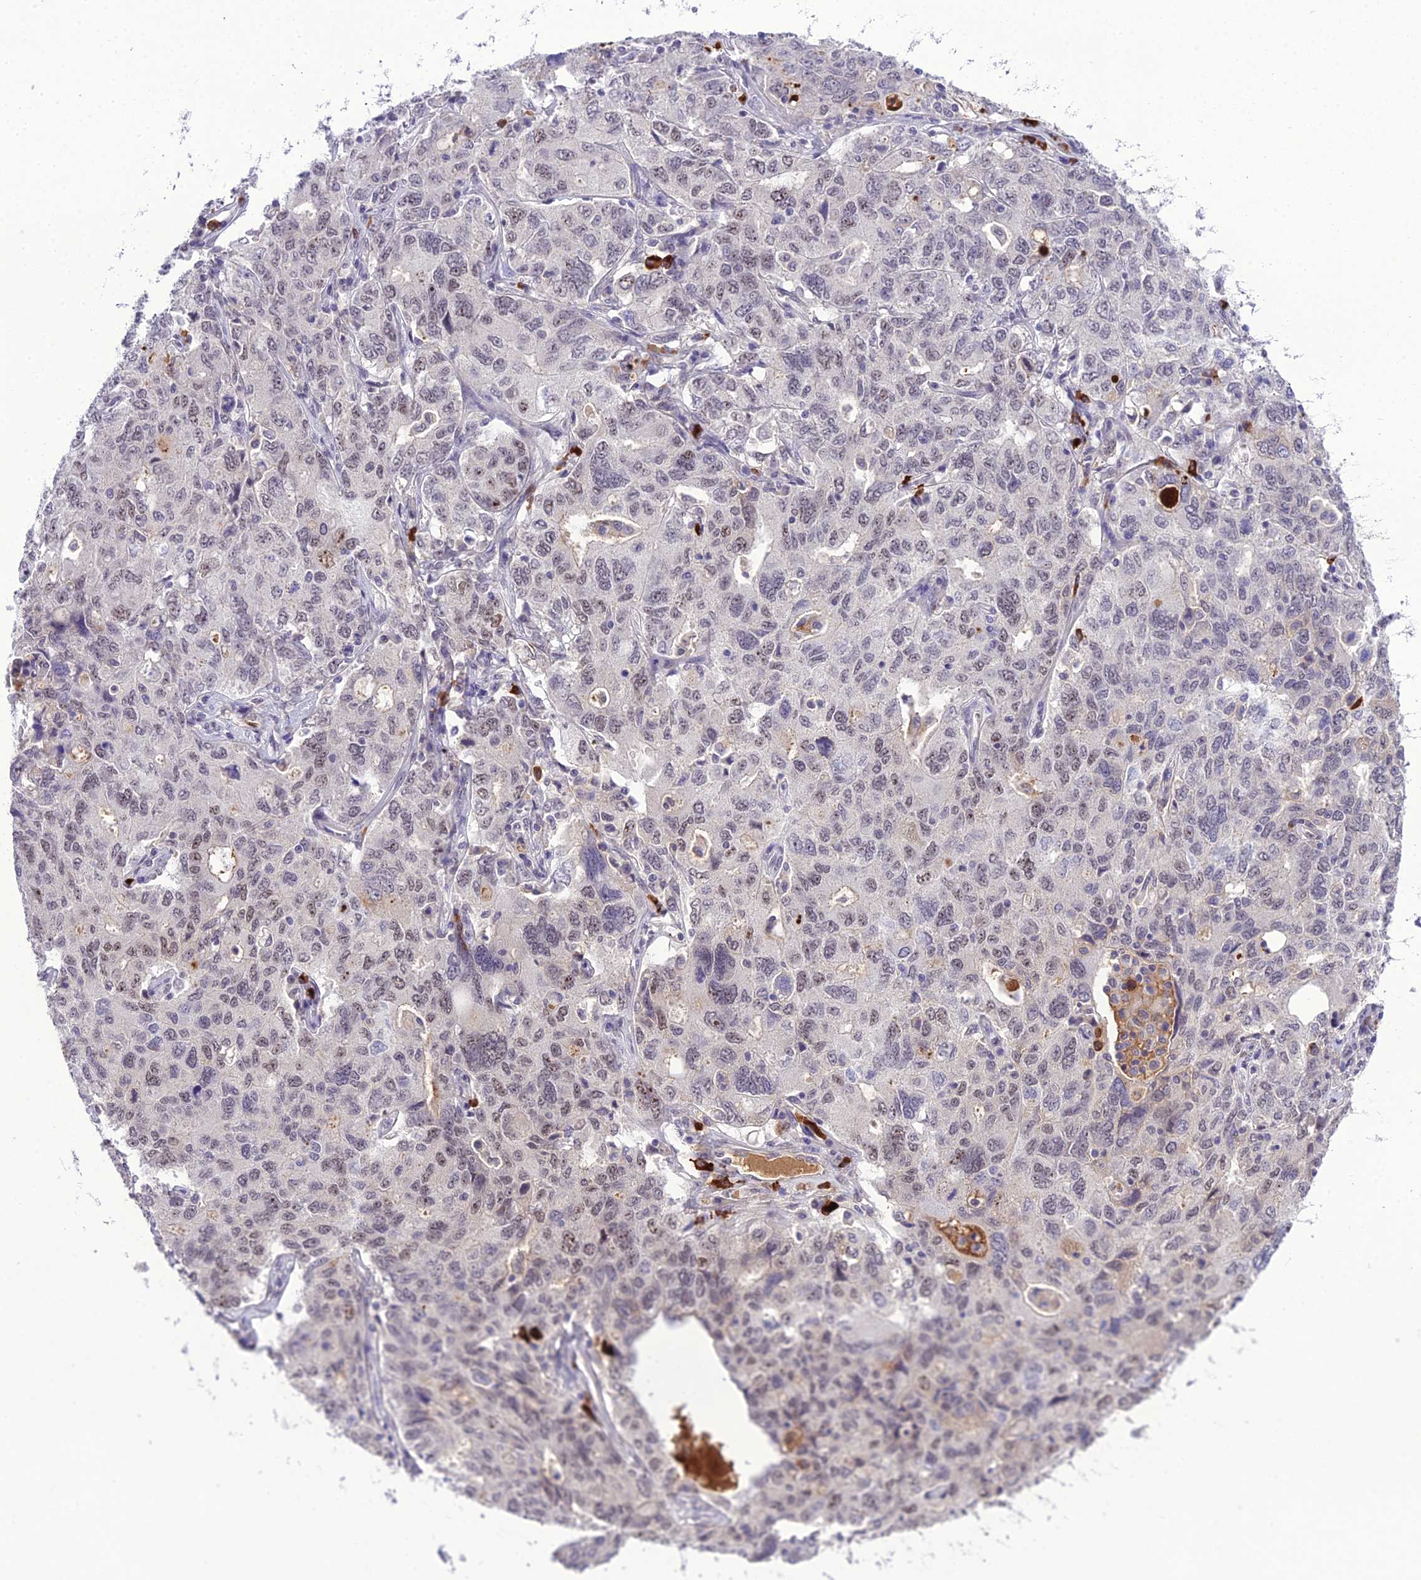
{"staining": {"intensity": "weak", "quantity": "25%-75%", "location": "nuclear"}, "tissue": "ovarian cancer", "cell_type": "Tumor cells", "image_type": "cancer", "snomed": [{"axis": "morphology", "description": "Carcinoma, endometroid"}, {"axis": "topography", "description": "Ovary"}], "caption": "Approximately 25%-75% of tumor cells in human ovarian endometroid carcinoma display weak nuclear protein expression as visualized by brown immunohistochemical staining.", "gene": "SH3RF3", "patient": {"sex": "female", "age": 62}}